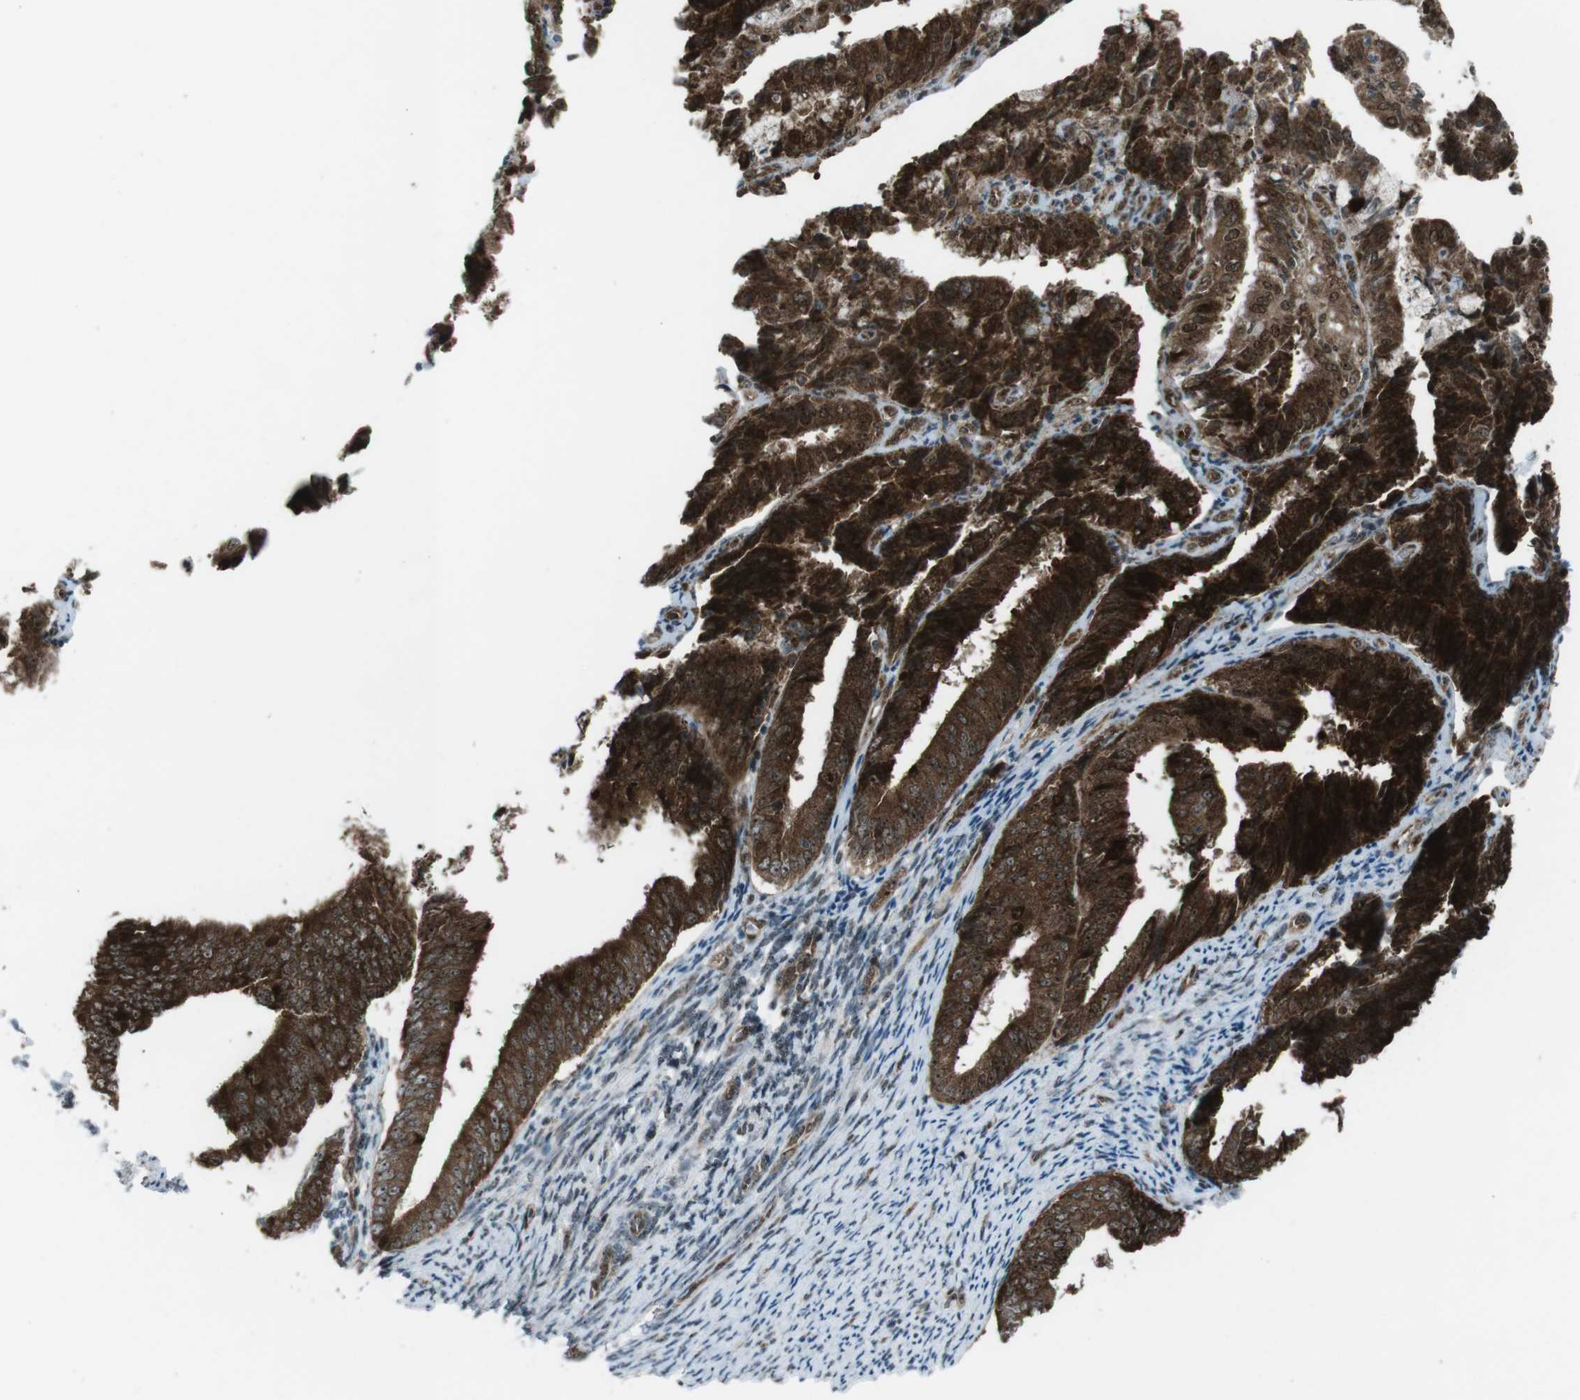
{"staining": {"intensity": "strong", "quantity": ">75%", "location": "cytoplasmic/membranous"}, "tissue": "endometrial cancer", "cell_type": "Tumor cells", "image_type": "cancer", "snomed": [{"axis": "morphology", "description": "Adenocarcinoma, NOS"}, {"axis": "topography", "description": "Endometrium"}], "caption": "Endometrial cancer was stained to show a protein in brown. There is high levels of strong cytoplasmic/membranous positivity in approximately >75% of tumor cells.", "gene": "CSNK1D", "patient": {"sex": "female", "age": 63}}